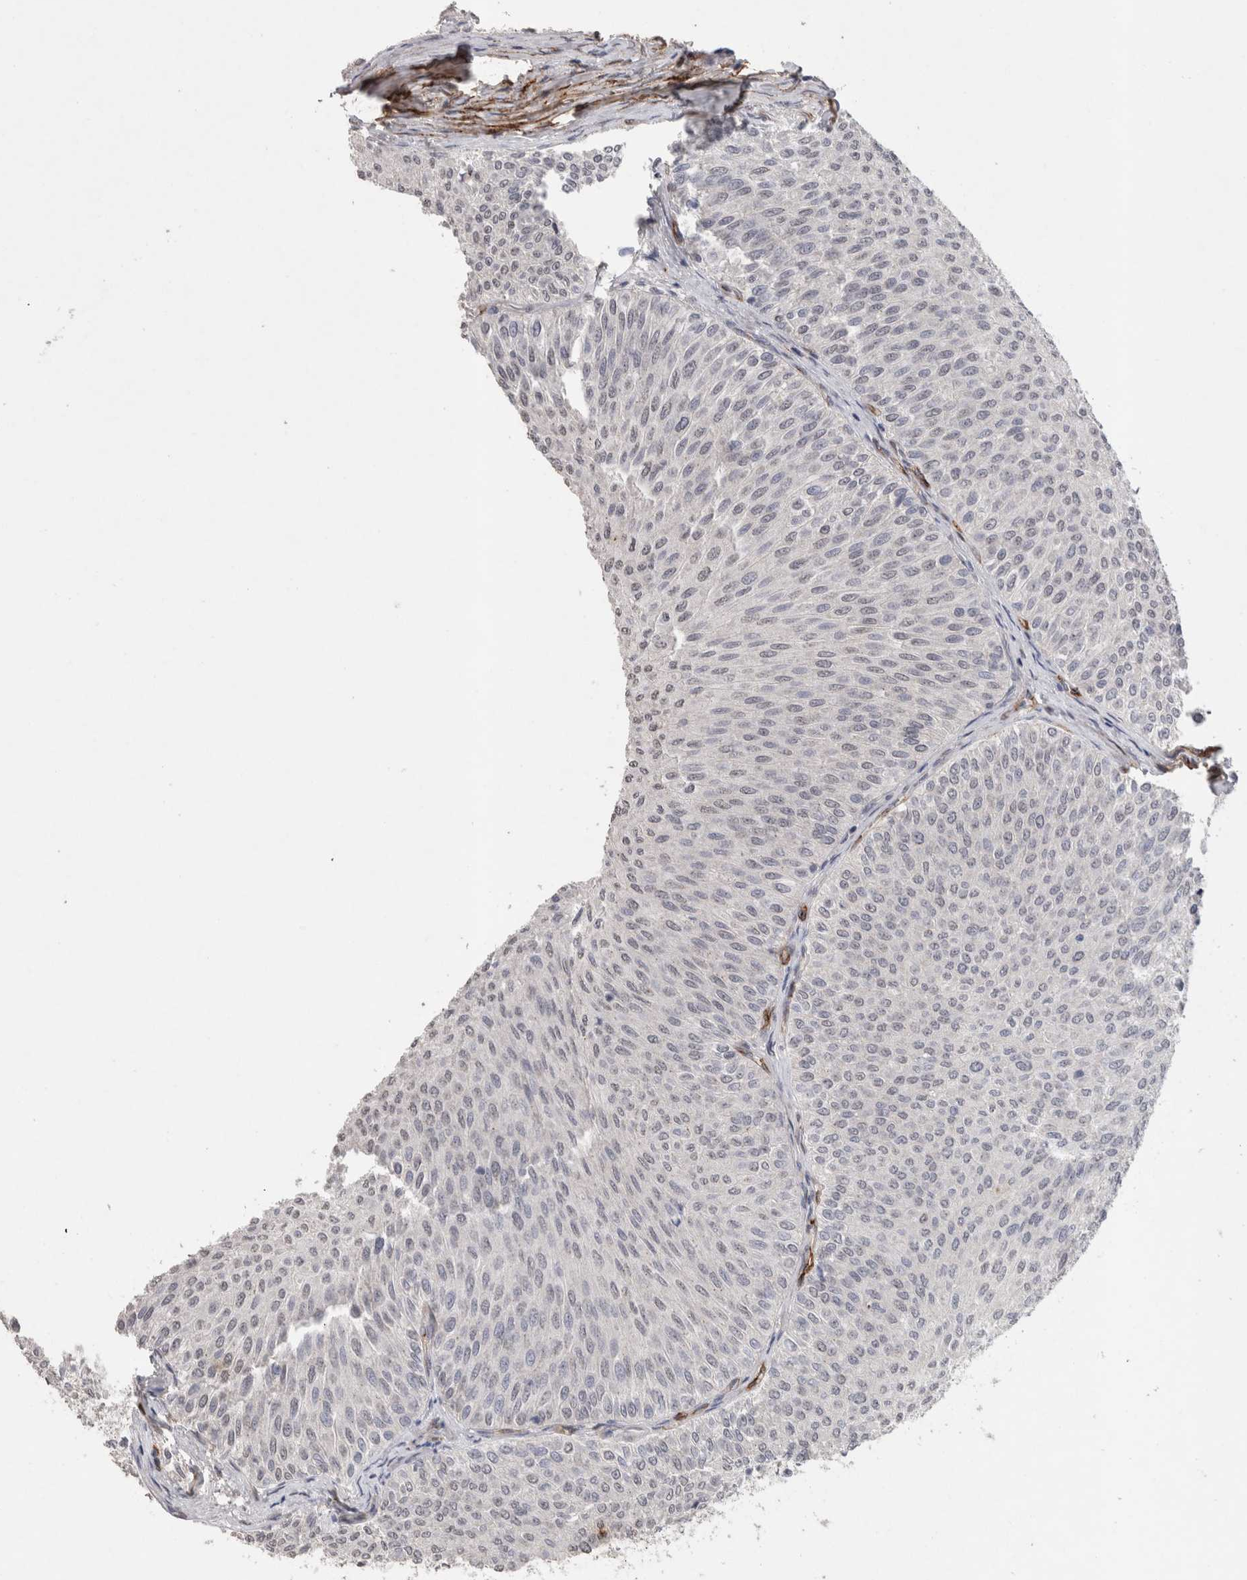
{"staining": {"intensity": "negative", "quantity": "none", "location": "none"}, "tissue": "urothelial cancer", "cell_type": "Tumor cells", "image_type": "cancer", "snomed": [{"axis": "morphology", "description": "Urothelial carcinoma, Low grade"}, {"axis": "topography", "description": "Urinary bladder"}], "caption": "Tumor cells are negative for protein expression in human low-grade urothelial carcinoma.", "gene": "CDH13", "patient": {"sex": "male", "age": 78}}